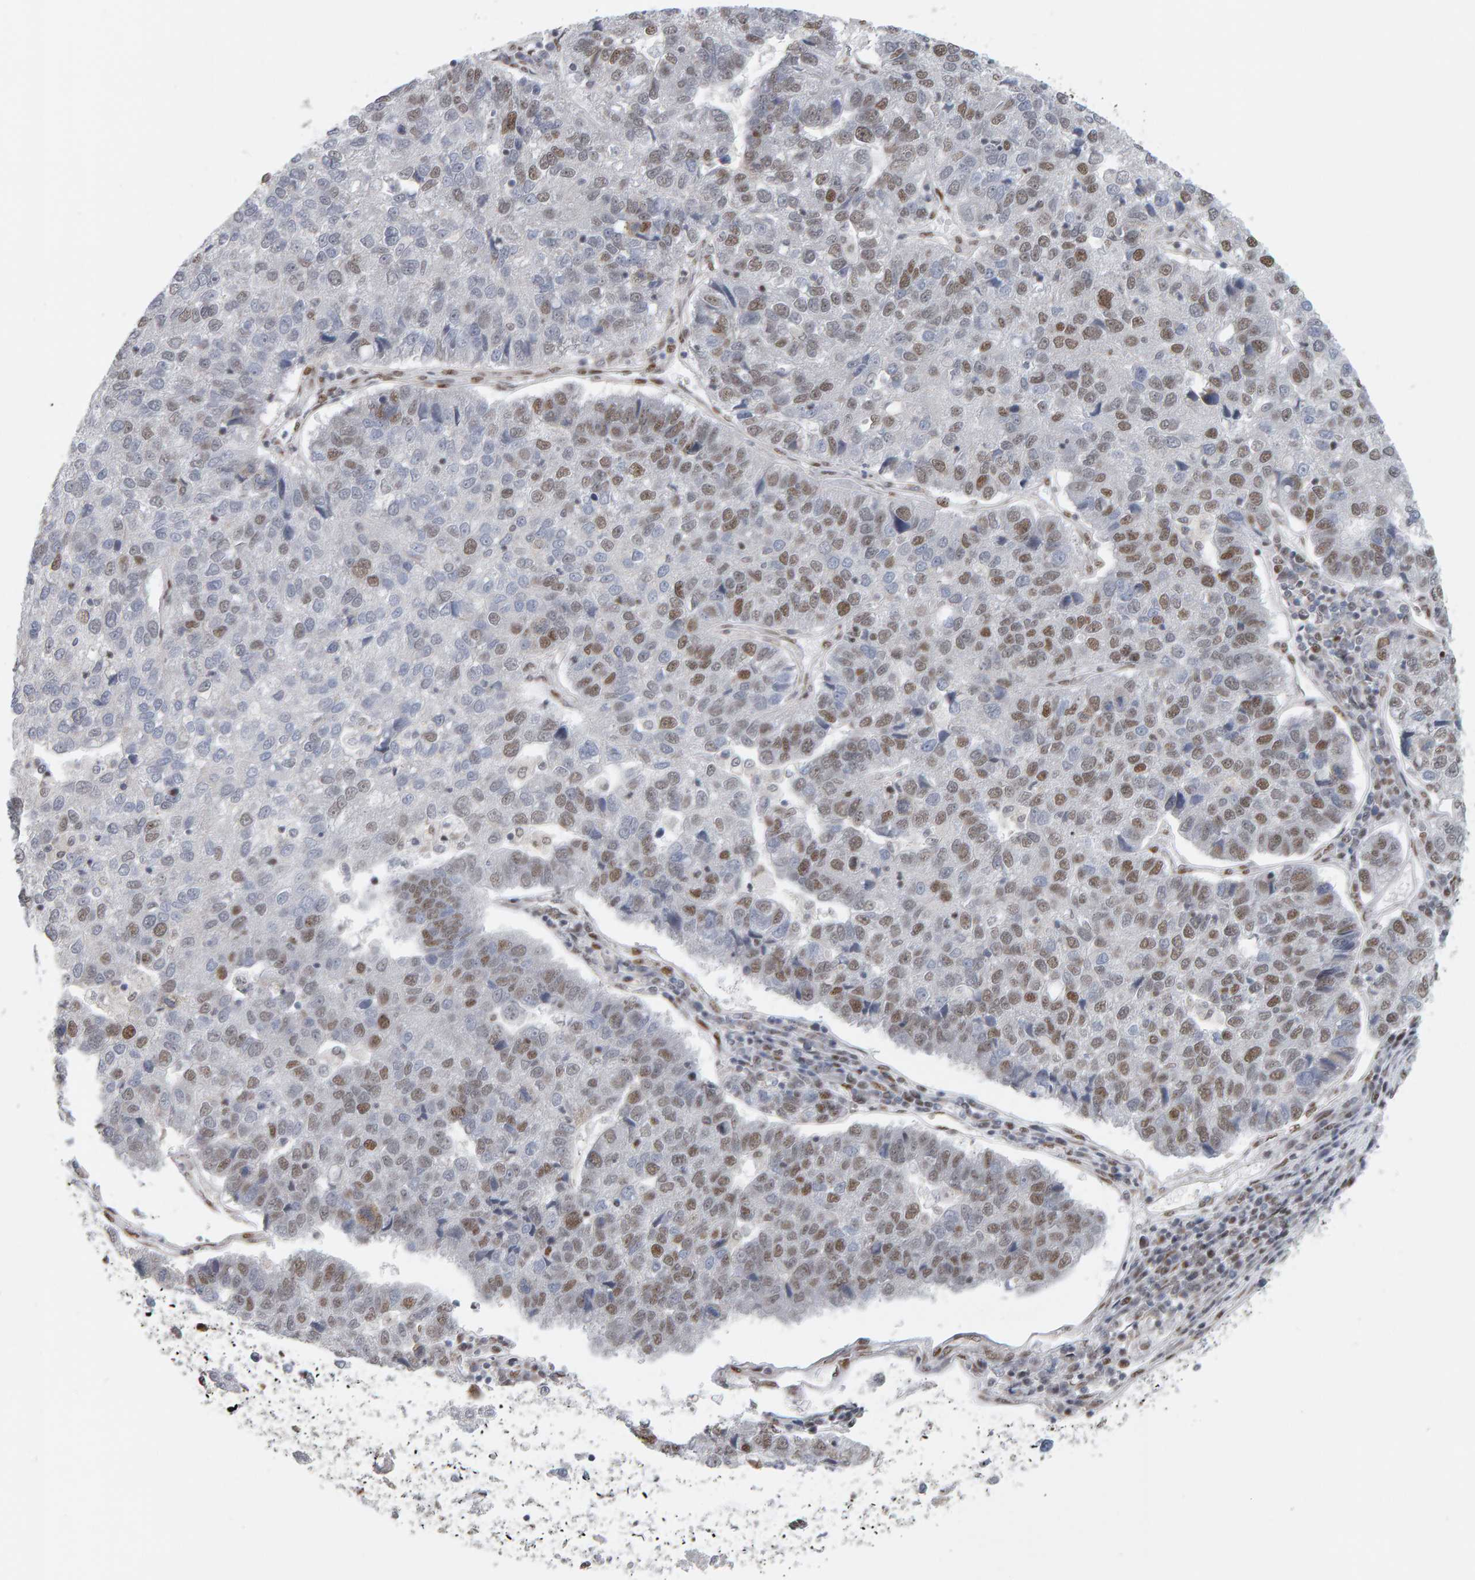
{"staining": {"intensity": "moderate", "quantity": "25%-75%", "location": "nuclear"}, "tissue": "pancreatic cancer", "cell_type": "Tumor cells", "image_type": "cancer", "snomed": [{"axis": "morphology", "description": "Adenocarcinoma, NOS"}, {"axis": "topography", "description": "Pancreas"}], "caption": "Immunohistochemistry of adenocarcinoma (pancreatic) exhibits medium levels of moderate nuclear positivity in approximately 25%-75% of tumor cells.", "gene": "ATF7IP", "patient": {"sex": "female", "age": 61}}